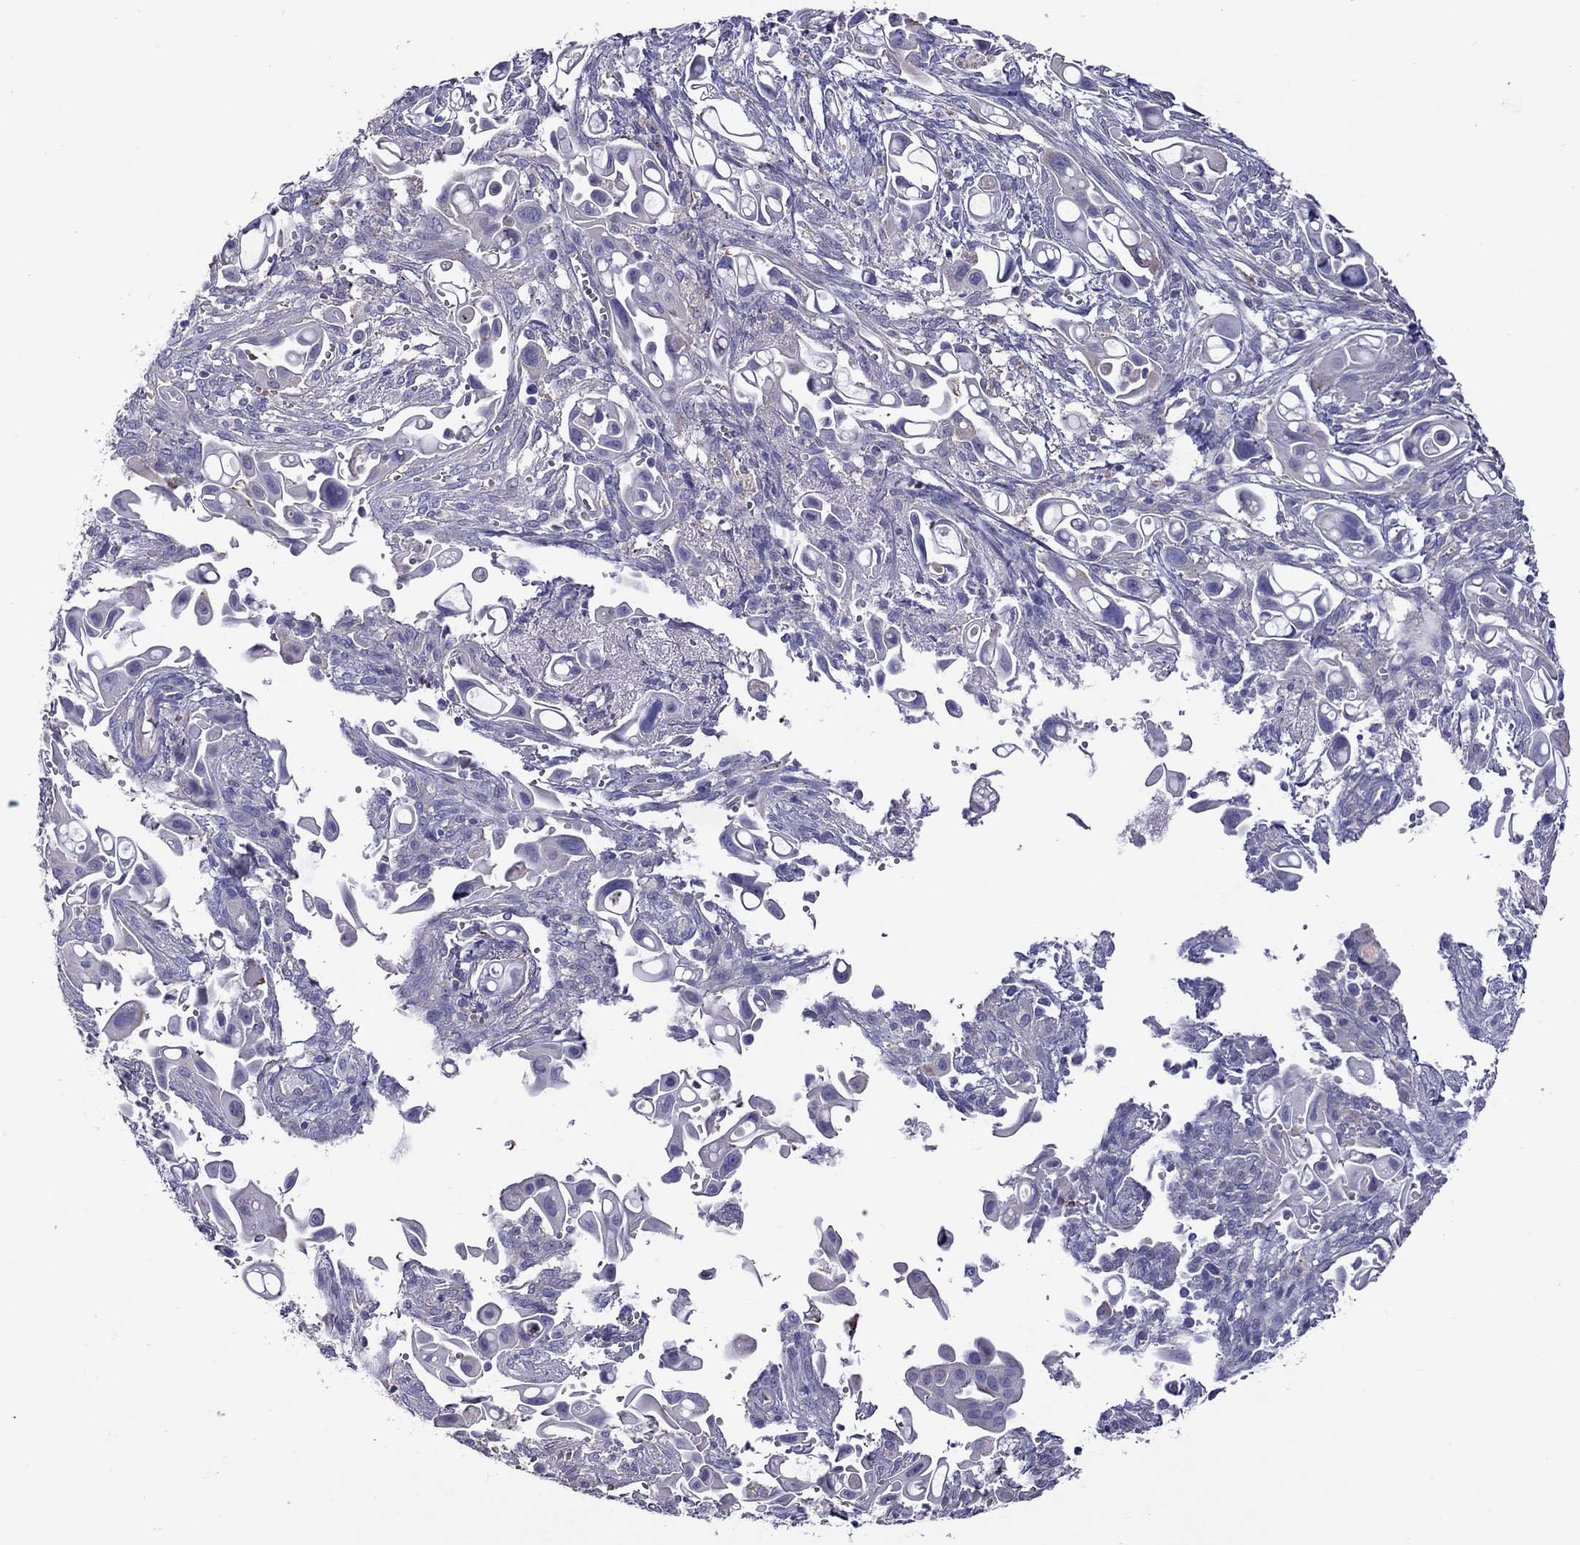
{"staining": {"intensity": "negative", "quantity": "none", "location": "none"}, "tissue": "pancreatic cancer", "cell_type": "Tumor cells", "image_type": "cancer", "snomed": [{"axis": "morphology", "description": "Adenocarcinoma, NOS"}, {"axis": "topography", "description": "Pancreas"}], "caption": "This is an immunohistochemistry (IHC) micrograph of pancreatic cancer. There is no staining in tumor cells.", "gene": "ALOX15B", "patient": {"sex": "male", "age": 50}}